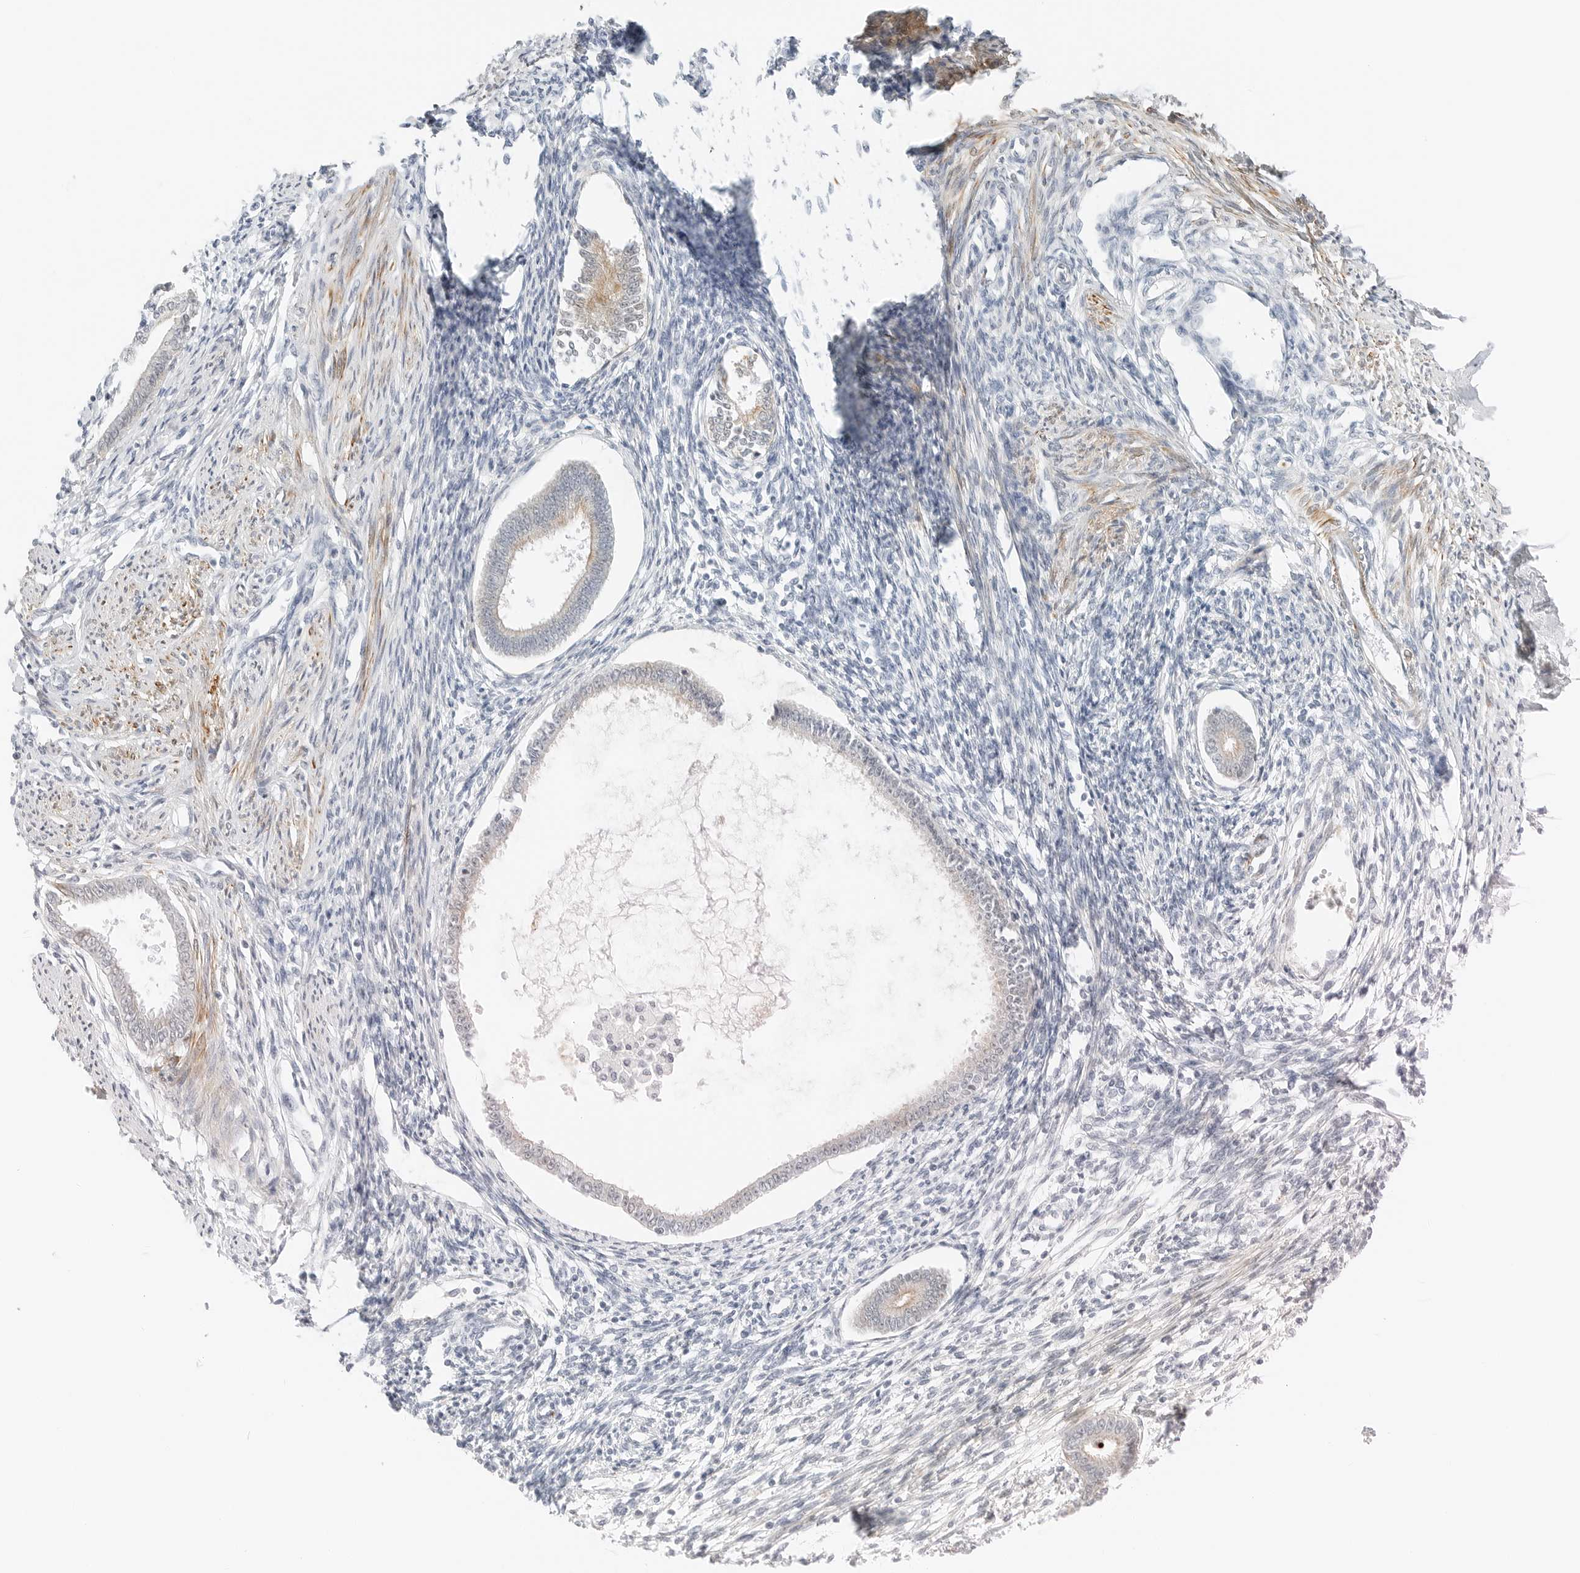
{"staining": {"intensity": "negative", "quantity": "none", "location": "none"}, "tissue": "endometrium", "cell_type": "Cells in endometrial stroma", "image_type": "normal", "snomed": [{"axis": "morphology", "description": "Normal tissue, NOS"}, {"axis": "topography", "description": "Endometrium"}], "caption": "Immunohistochemical staining of unremarkable human endometrium demonstrates no significant staining in cells in endometrial stroma. (Brightfield microscopy of DAB (3,3'-diaminobenzidine) immunohistochemistry at high magnification).", "gene": "IQCC", "patient": {"sex": "female", "age": 56}}